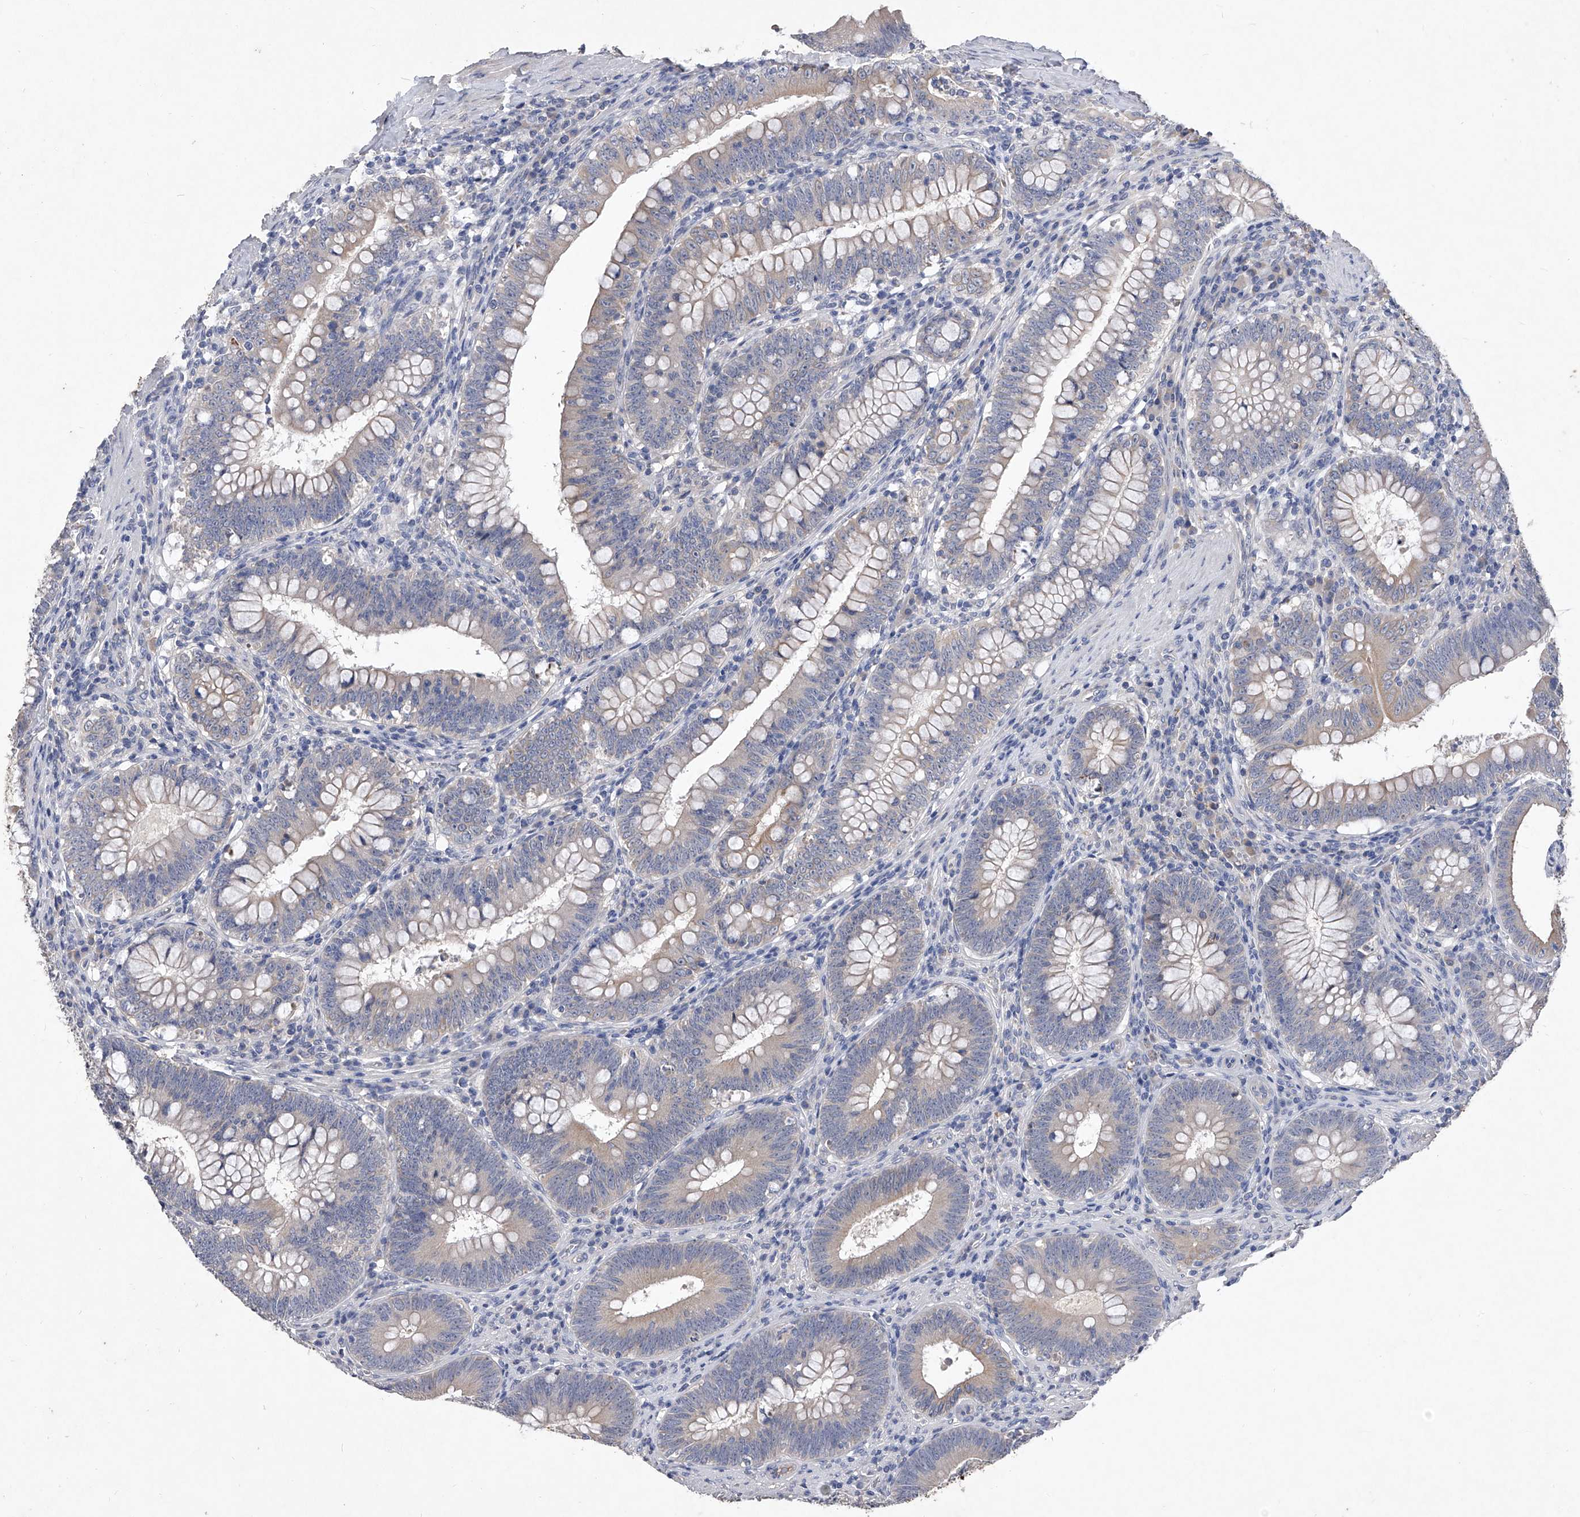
{"staining": {"intensity": "weak", "quantity": "<25%", "location": "cytoplasmic/membranous"}, "tissue": "colorectal cancer", "cell_type": "Tumor cells", "image_type": "cancer", "snomed": [{"axis": "morphology", "description": "Normal tissue, NOS"}, {"axis": "topography", "description": "Colon"}], "caption": "The image demonstrates no staining of tumor cells in colorectal cancer. The staining was performed using DAB (3,3'-diaminobenzidine) to visualize the protein expression in brown, while the nuclei were stained in blue with hematoxylin (Magnification: 20x).", "gene": "C5", "patient": {"sex": "female", "age": 82}}